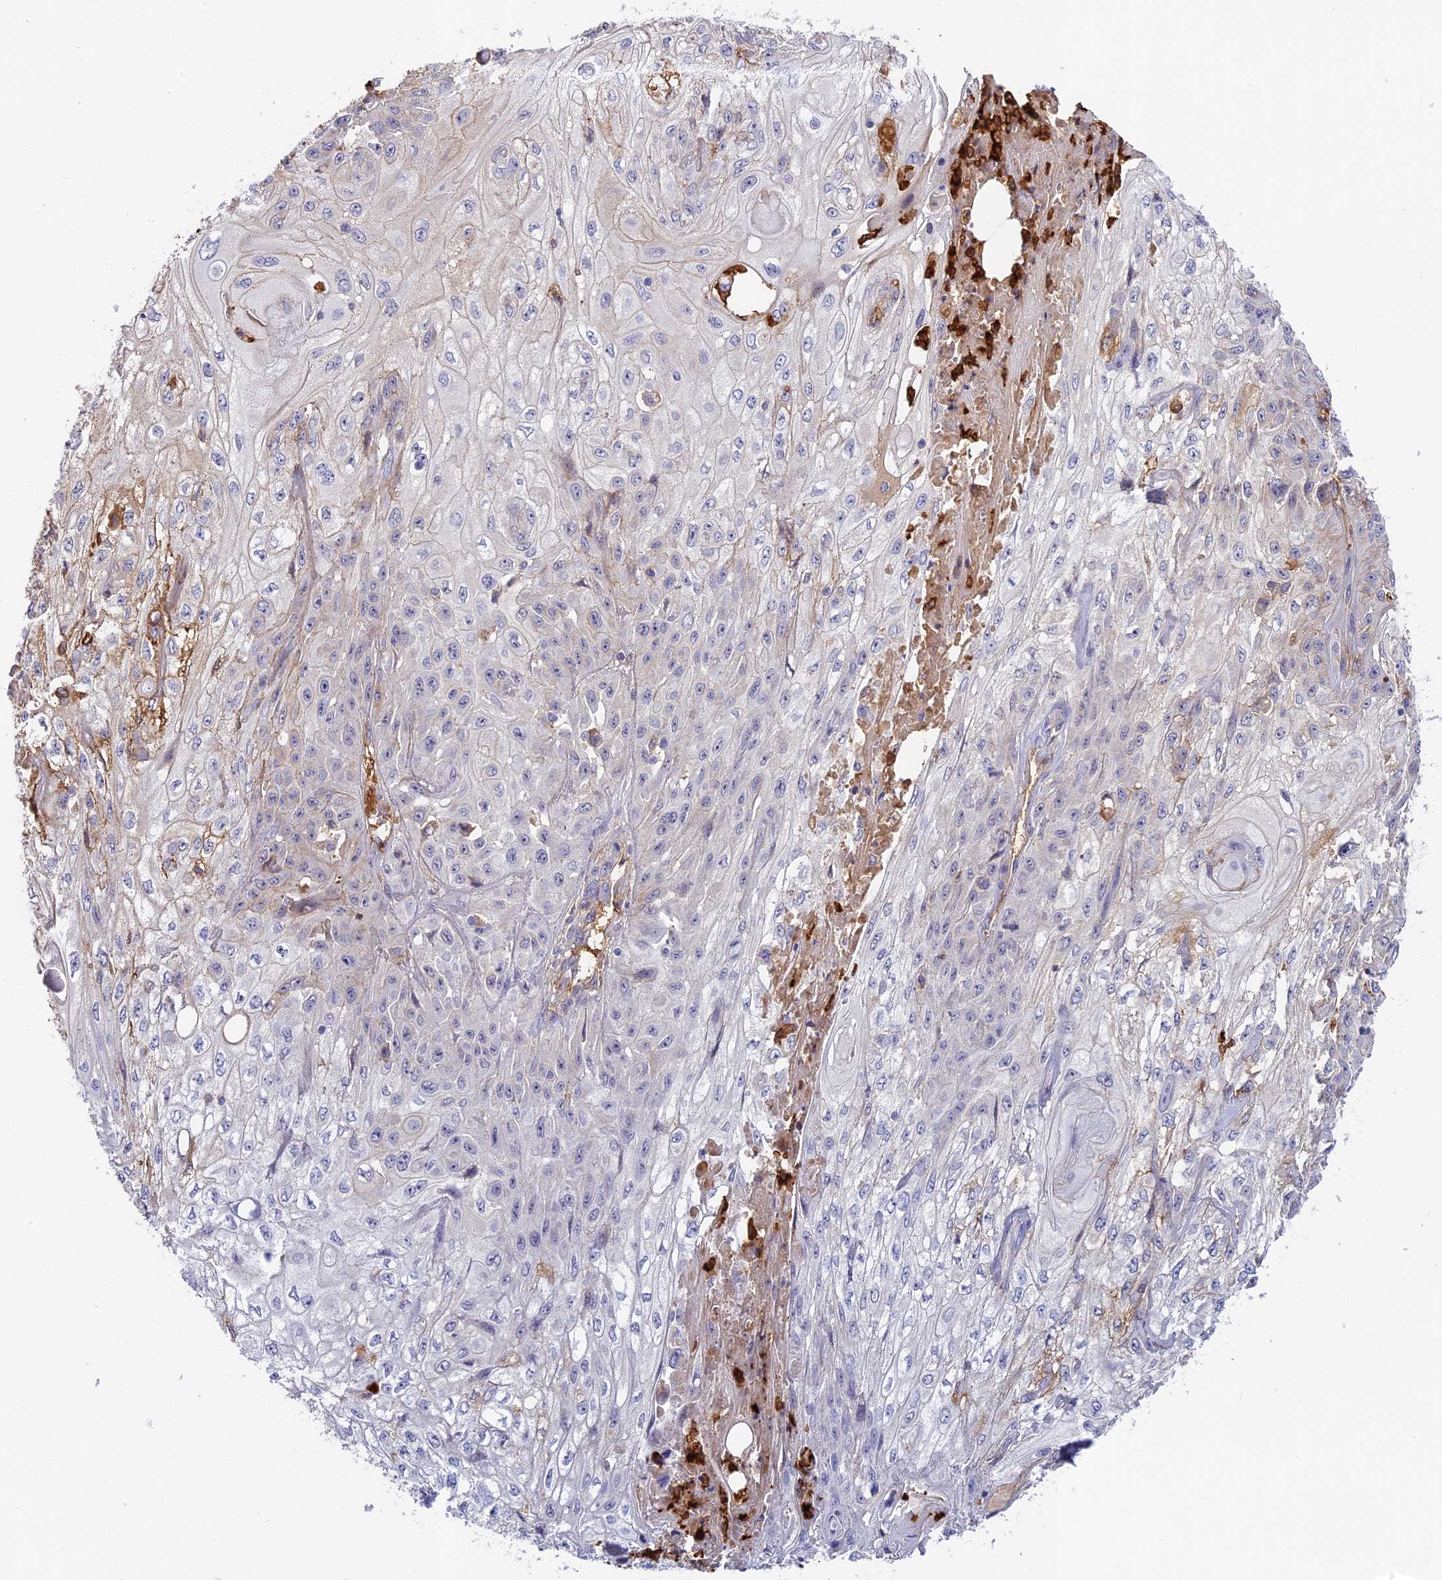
{"staining": {"intensity": "negative", "quantity": "none", "location": "none"}, "tissue": "skin cancer", "cell_type": "Tumor cells", "image_type": "cancer", "snomed": [{"axis": "morphology", "description": "Squamous cell carcinoma, NOS"}, {"axis": "morphology", "description": "Squamous cell carcinoma, metastatic, NOS"}, {"axis": "topography", "description": "Skin"}, {"axis": "topography", "description": "Lymph node"}], "caption": "Immunohistochemical staining of human skin metastatic squamous cell carcinoma exhibits no significant expression in tumor cells.", "gene": "ADGRD1", "patient": {"sex": "male", "age": 75}}